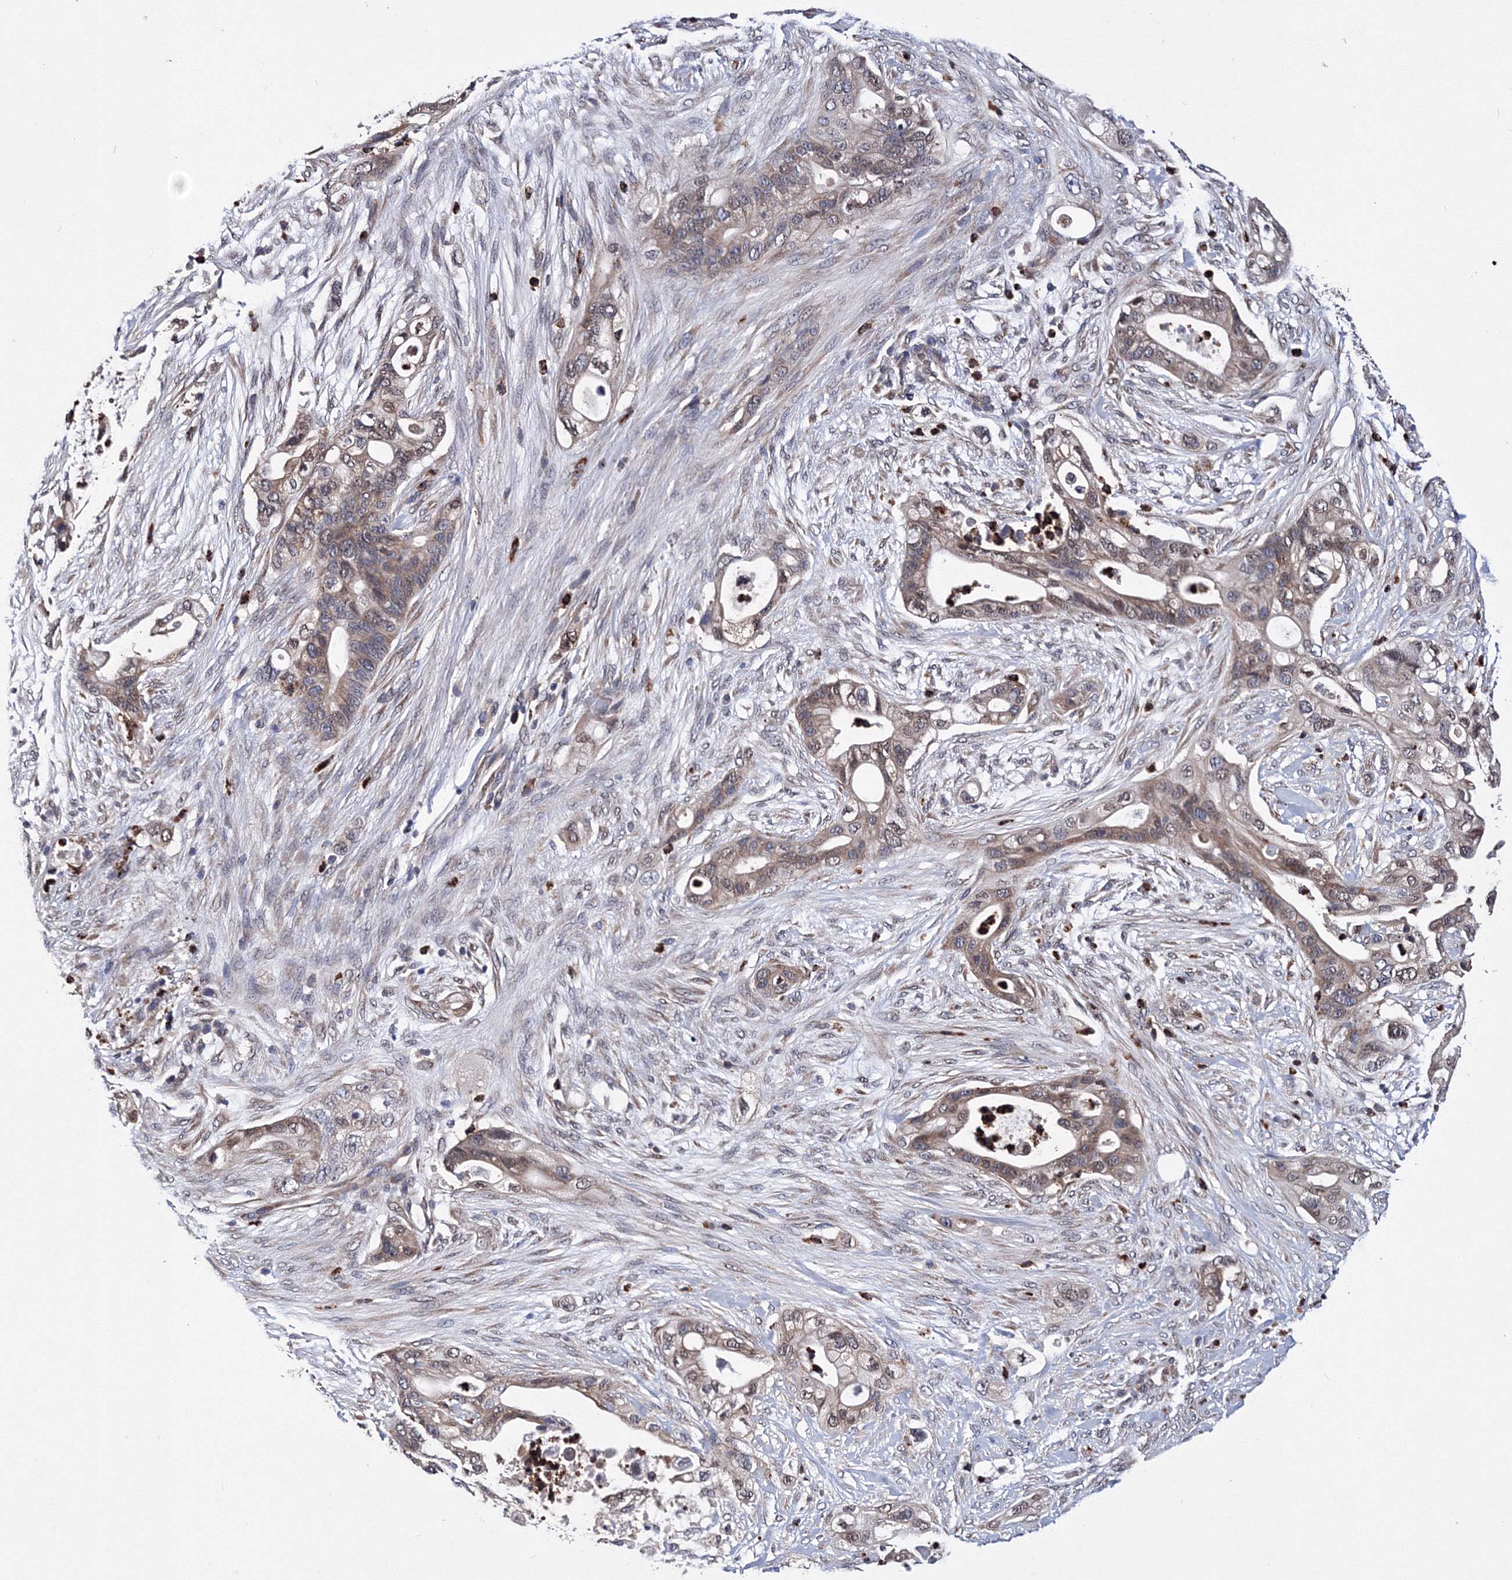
{"staining": {"intensity": "weak", "quantity": ">75%", "location": "cytoplasmic/membranous"}, "tissue": "pancreatic cancer", "cell_type": "Tumor cells", "image_type": "cancer", "snomed": [{"axis": "morphology", "description": "Adenocarcinoma, NOS"}, {"axis": "topography", "description": "Pancreas"}], "caption": "An immunohistochemistry micrograph of neoplastic tissue is shown. Protein staining in brown labels weak cytoplasmic/membranous positivity in pancreatic cancer within tumor cells.", "gene": "PHYKPL", "patient": {"sex": "male", "age": 53}}